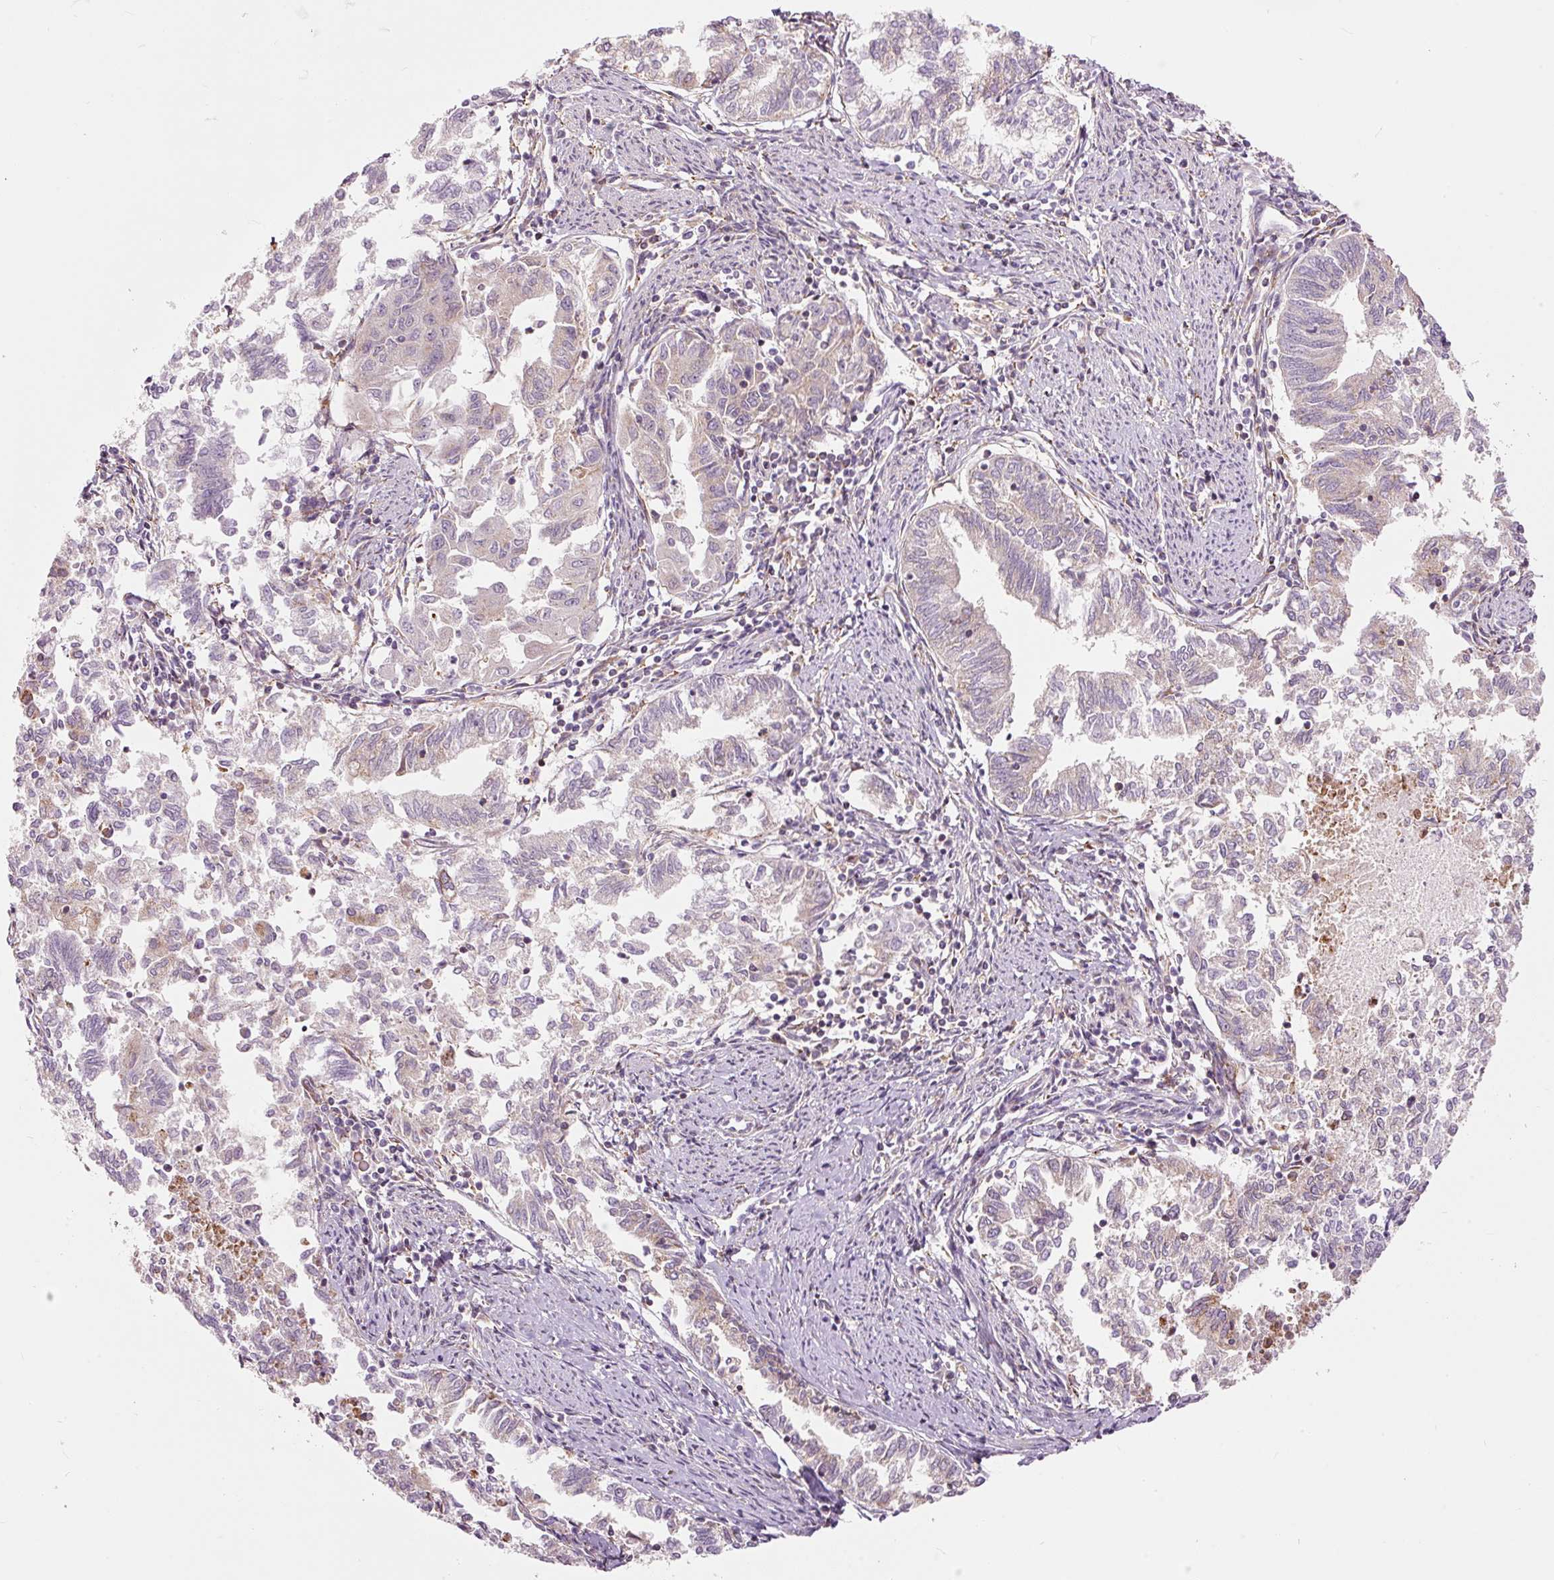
{"staining": {"intensity": "weak", "quantity": "<25%", "location": "cytoplasmic/membranous"}, "tissue": "endometrial cancer", "cell_type": "Tumor cells", "image_type": "cancer", "snomed": [{"axis": "morphology", "description": "Adenocarcinoma, NOS"}, {"axis": "topography", "description": "Endometrium"}], "caption": "DAB (3,3'-diaminobenzidine) immunohistochemical staining of endometrial cancer shows no significant expression in tumor cells.", "gene": "SNAPC5", "patient": {"sex": "female", "age": 79}}